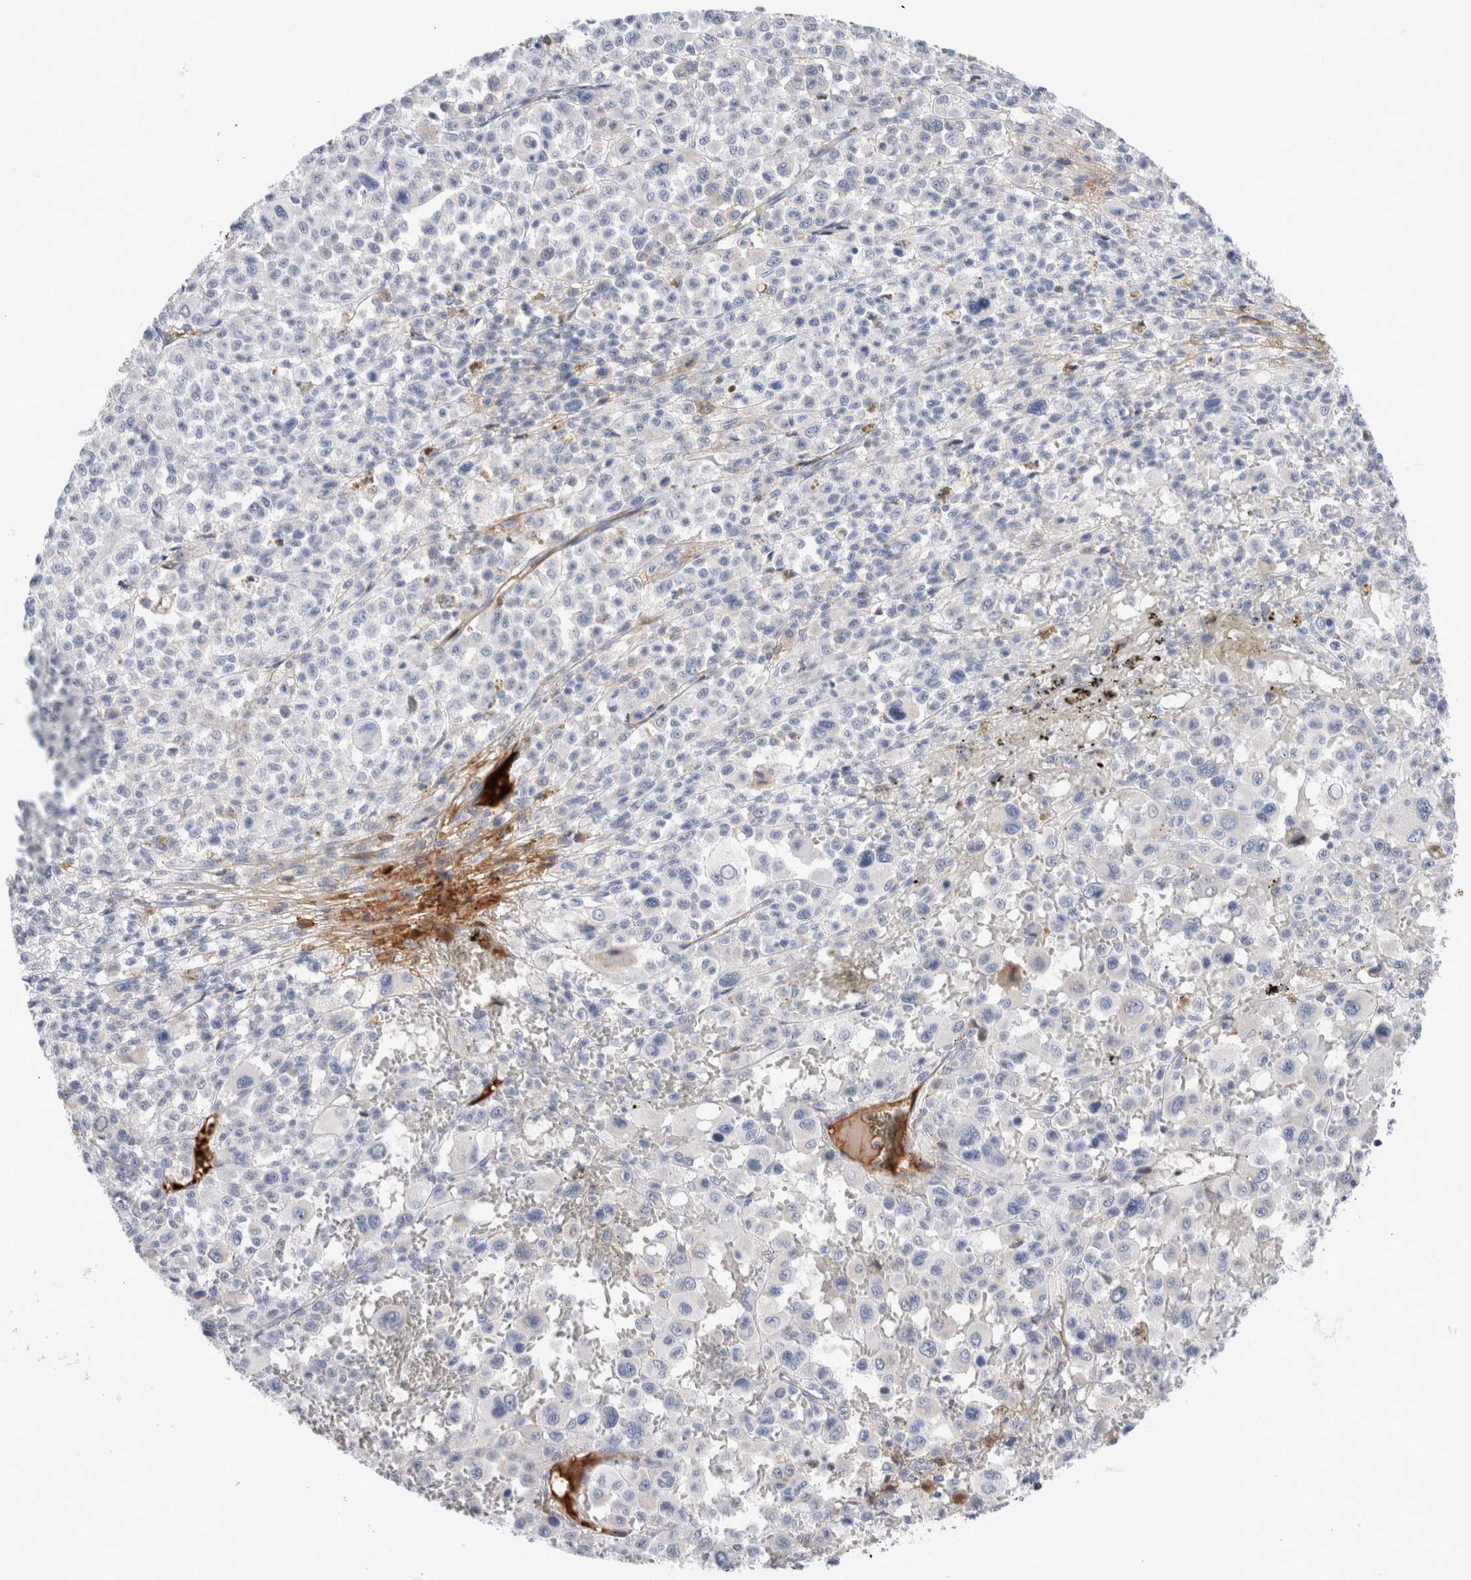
{"staining": {"intensity": "negative", "quantity": "none", "location": "none"}, "tissue": "melanoma", "cell_type": "Tumor cells", "image_type": "cancer", "snomed": [{"axis": "morphology", "description": "Malignant melanoma, Metastatic site"}, {"axis": "topography", "description": "Skin"}], "caption": "Tumor cells show no significant positivity in melanoma.", "gene": "ECHDC2", "patient": {"sex": "female", "age": 74}}